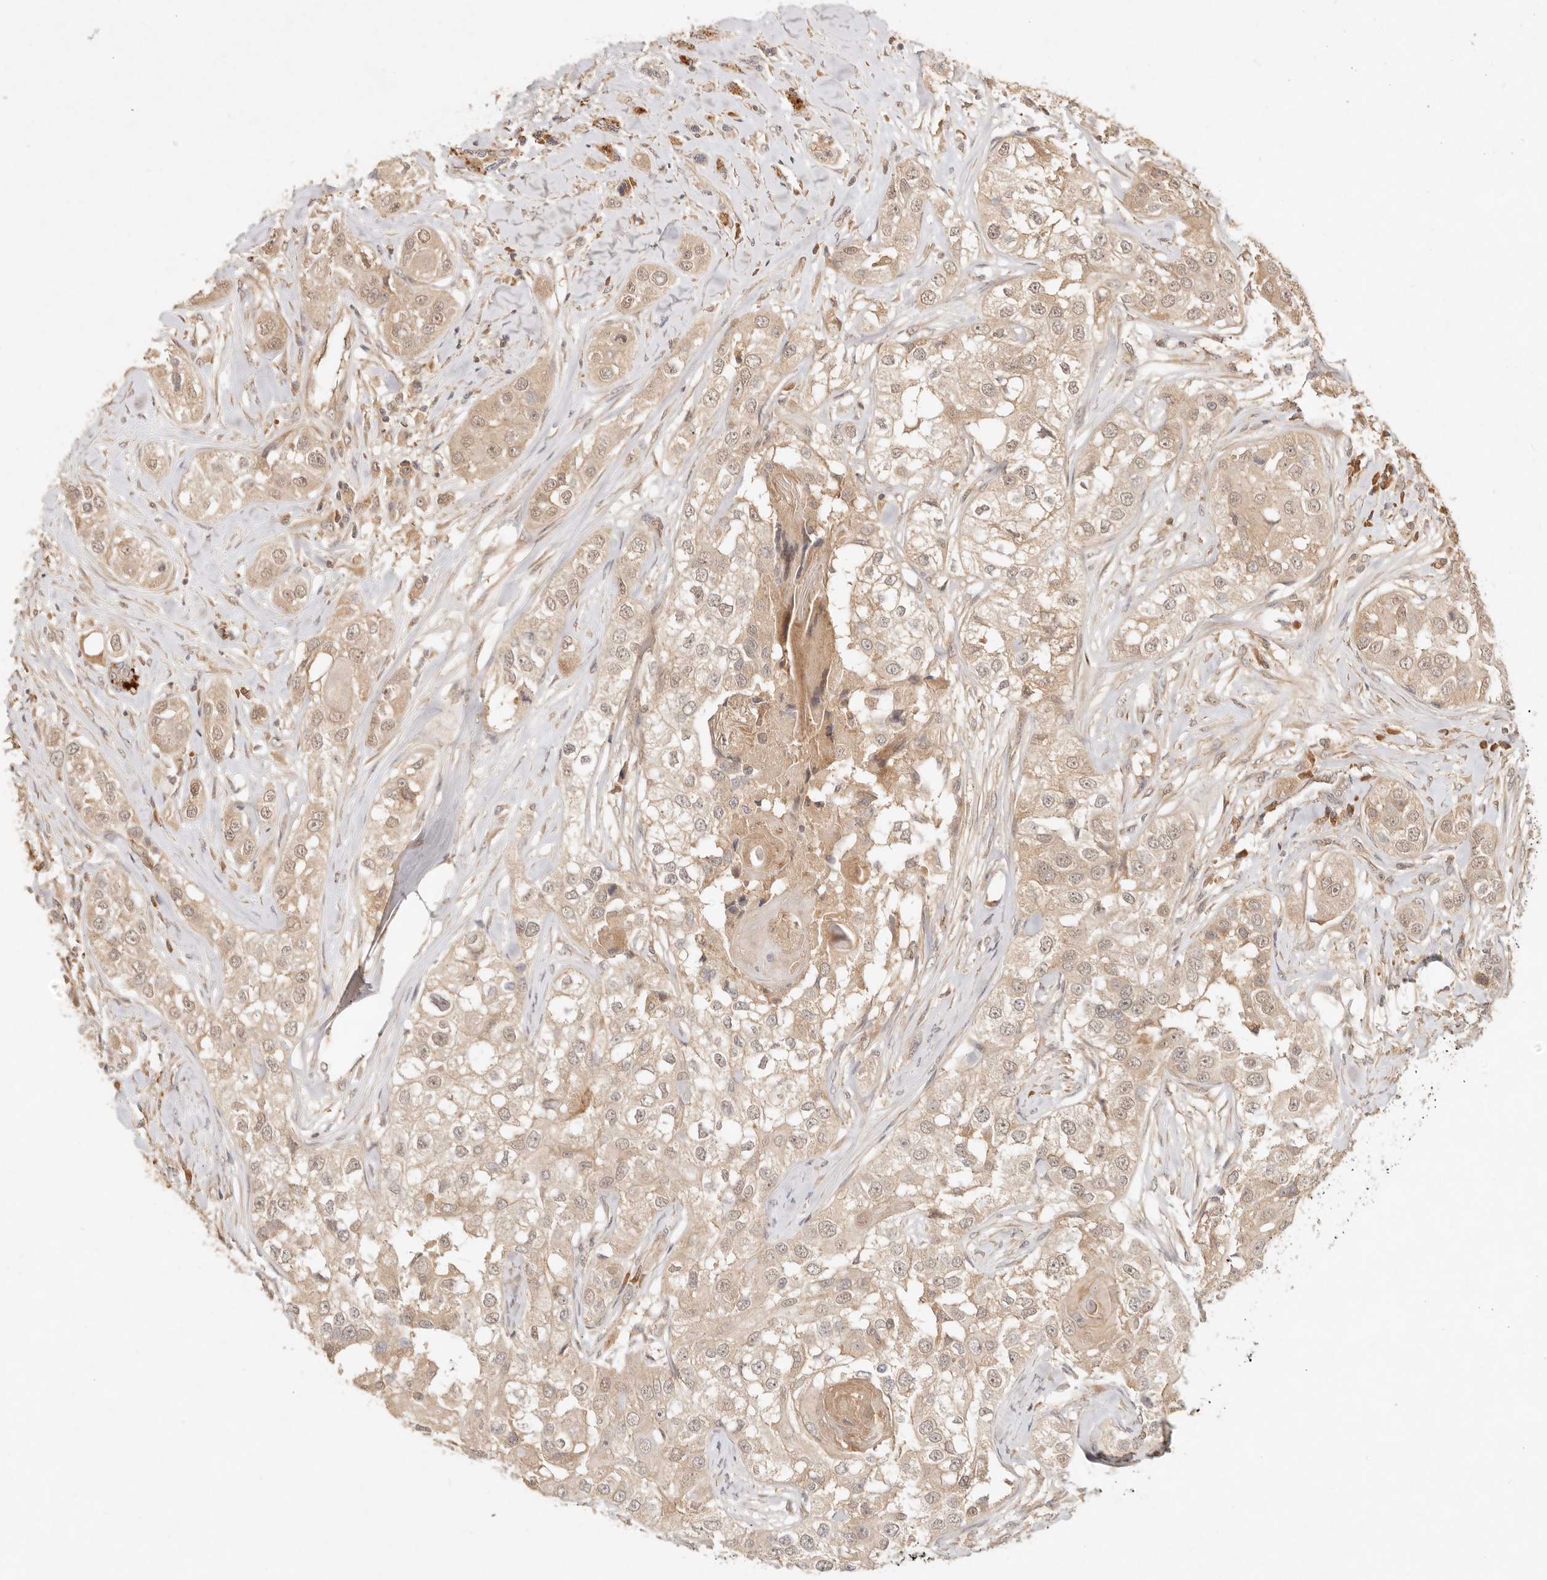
{"staining": {"intensity": "weak", "quantity": ">75%", "location": "cytoplasmic/membranous"}, "tissue": "head and neck cancer", "cell_type": "Tumor cells", "image_type": "cancer", "snomed": [{"axis": "morphology", "description": "Normal tissue, NOS"}, {"axis": "morphology", "description": "Squamous cell carcinoma, NOS"}, {"axis": "topography", "description": "Skeletal muscle"}, {"axis": "topography", "description": "Head-Neck"}], "caption": "Immunohistochemical staining of human head and neck cancer (squamous cell carcinoma) exhibits low levels of weak cytoplasmic/membranous positivity in approximately >75% of tumor cells.", "gene": "FREM2", "patient": {"sex": "male", "age": 51}}